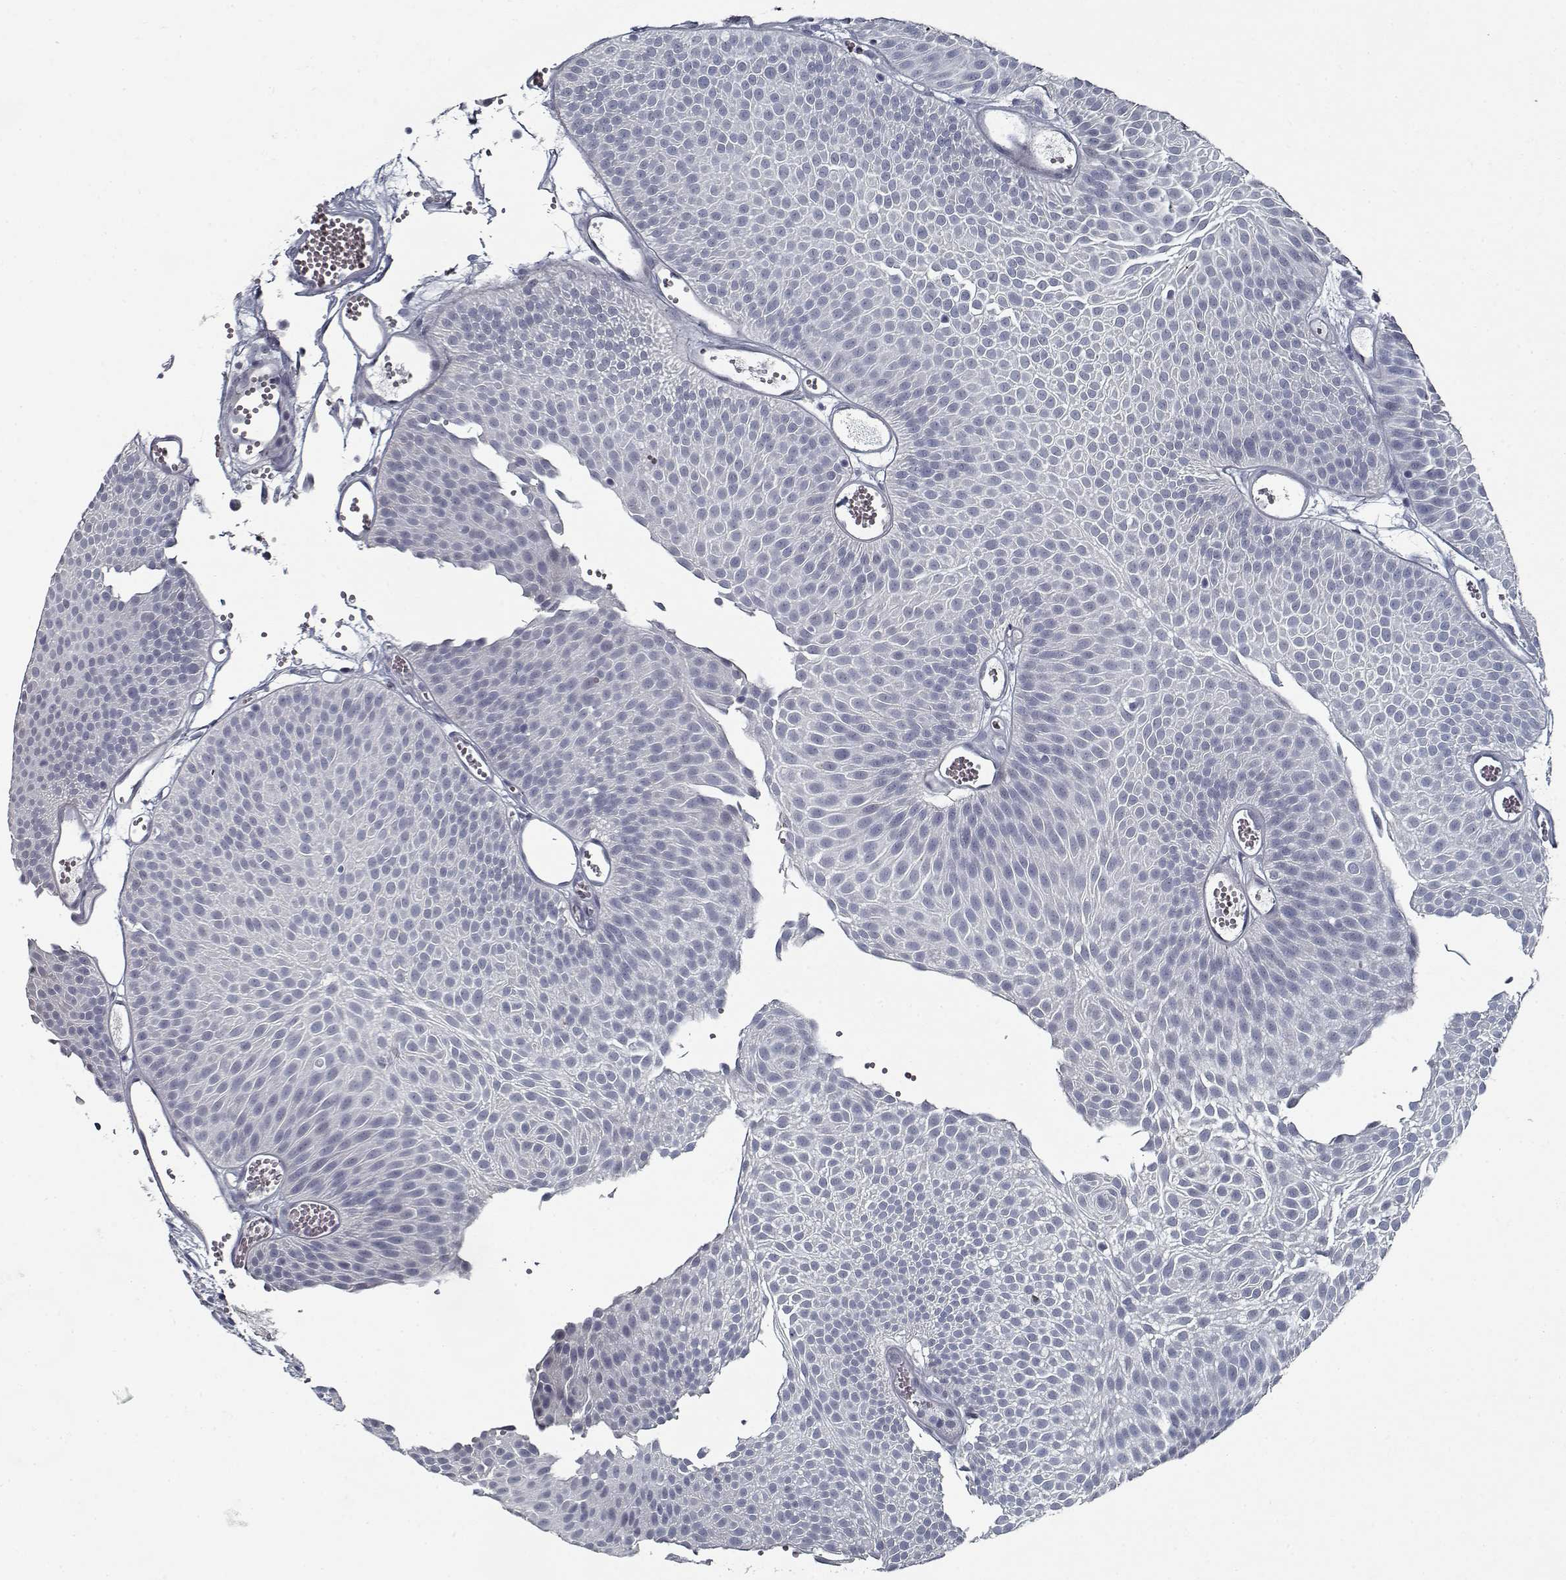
{"staining": {"intensity": "negative", "quantity": "none", "location": "none"}, "tissue": "urothelial cancer", "cell_type": "Tumor cells", "image_type": "cancer", "snomed": [{"axis": "morphology", "description": "Urothelial carcinoma, Low grade"}, {"axis": "topography", "description": "Urinary bladder"}], "caption": "The micrograph reveals no significant staining in tumor cells of urothelial cancer. (Stains: DAB immunohistochemistry (IHC) with hematoxylin counter stain, Microscopy: brightfield microscopy at high magnification).", "gene": "GAD2", "patient": {"sex": "male", "age": 52}}